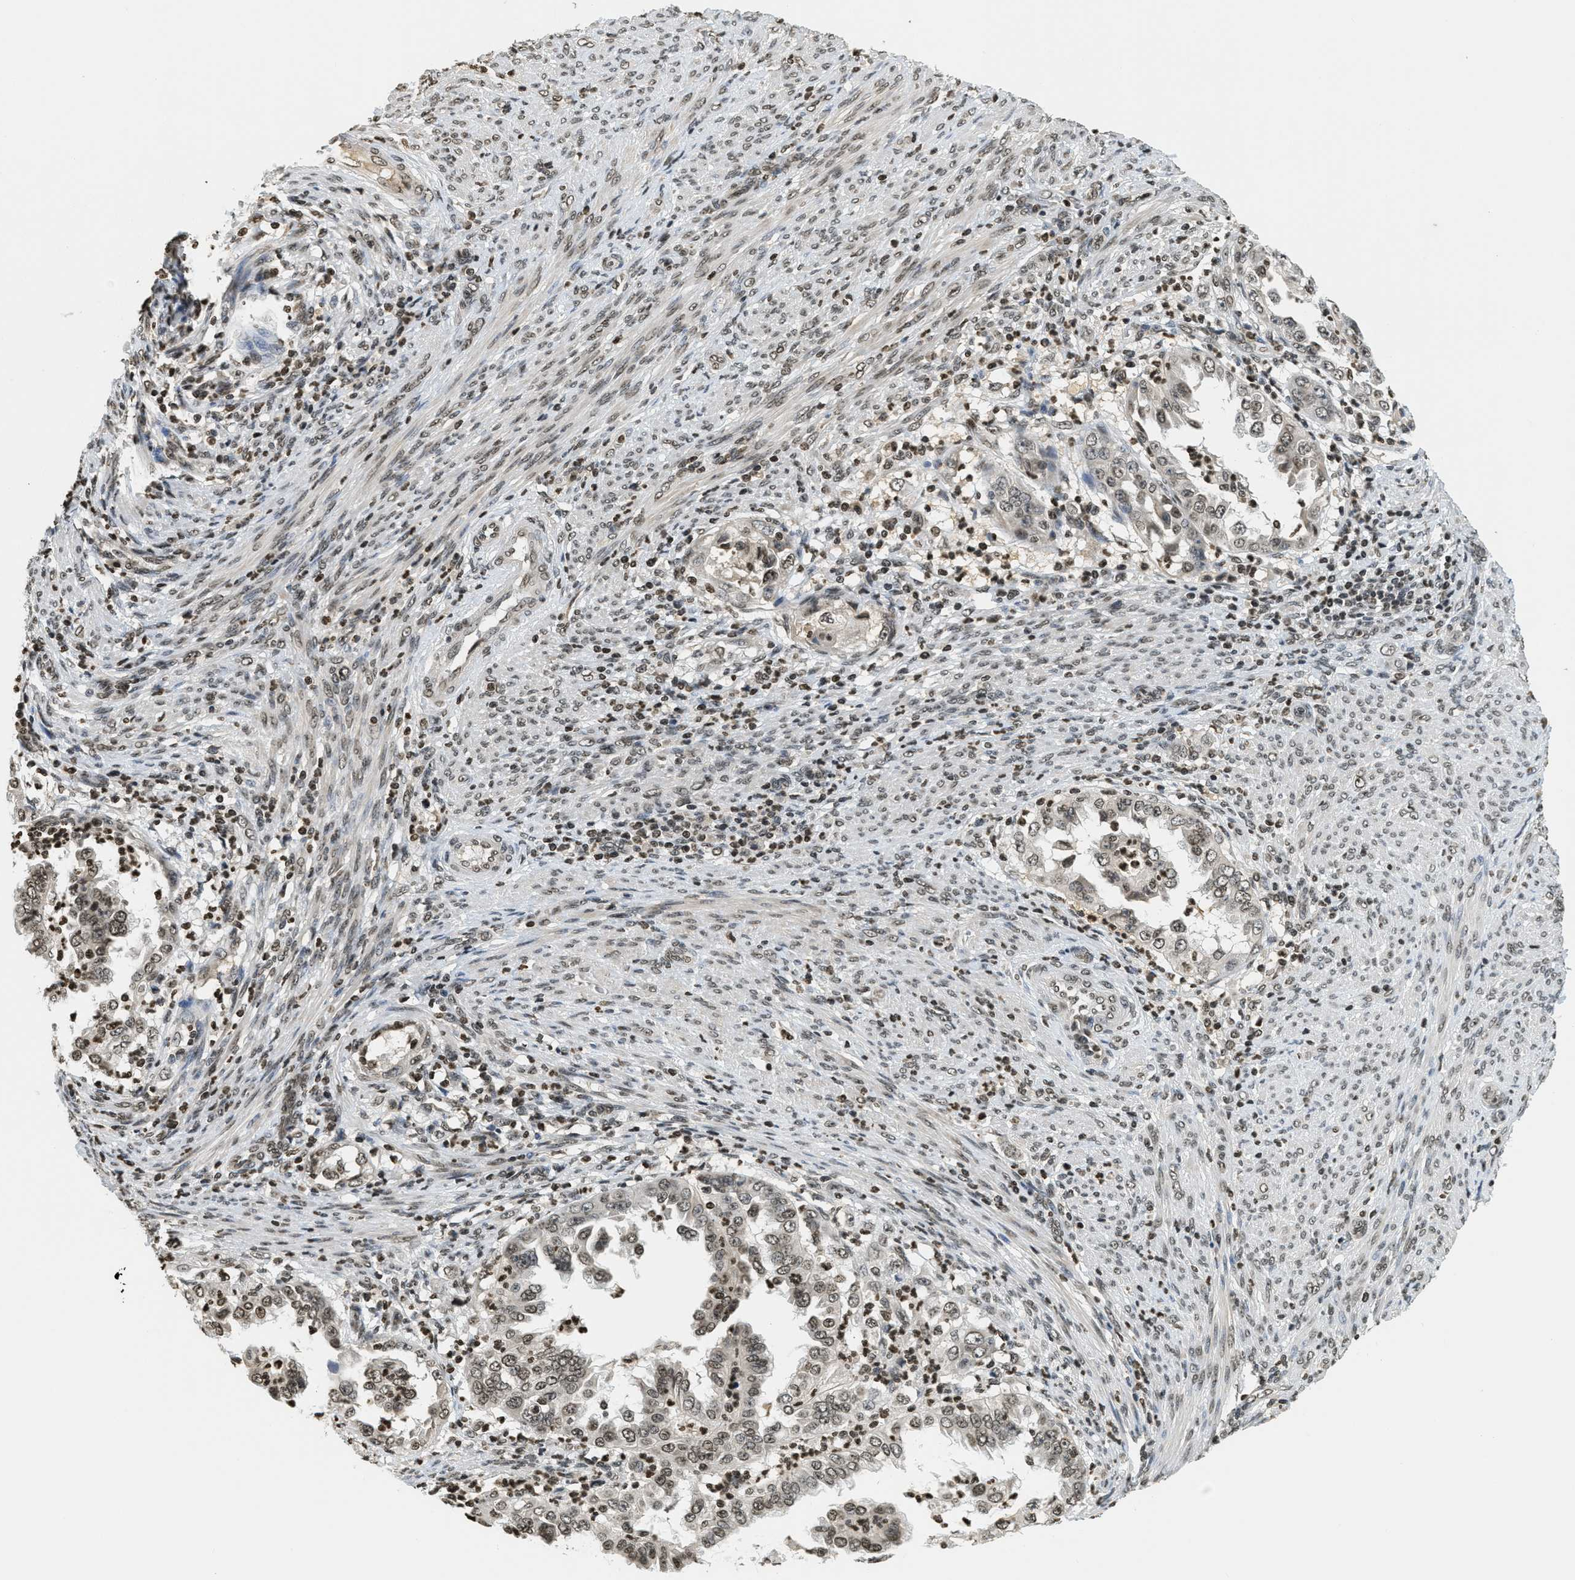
{"staining": {"intensity": "moderate", "quantity": ">75%", "location": "nuclear"}, "tissue": "endometrial cancer", "cell_type": "Tumor cells", "image_type": "cancer", "snomed": [{"axis": "morphology", "description": "Adenocarcinoma, NOS"}, {"axis": "topography", "description": "Endometrium"}], "caption": "Immunohistochemical staining of endometrial cancer (adenocarcinoma) shows moderate nuclear protein positivity in approximately >75% of tumor cells.", "gene": "LDB2", "patient": {"sex": "female", "age": 85}}